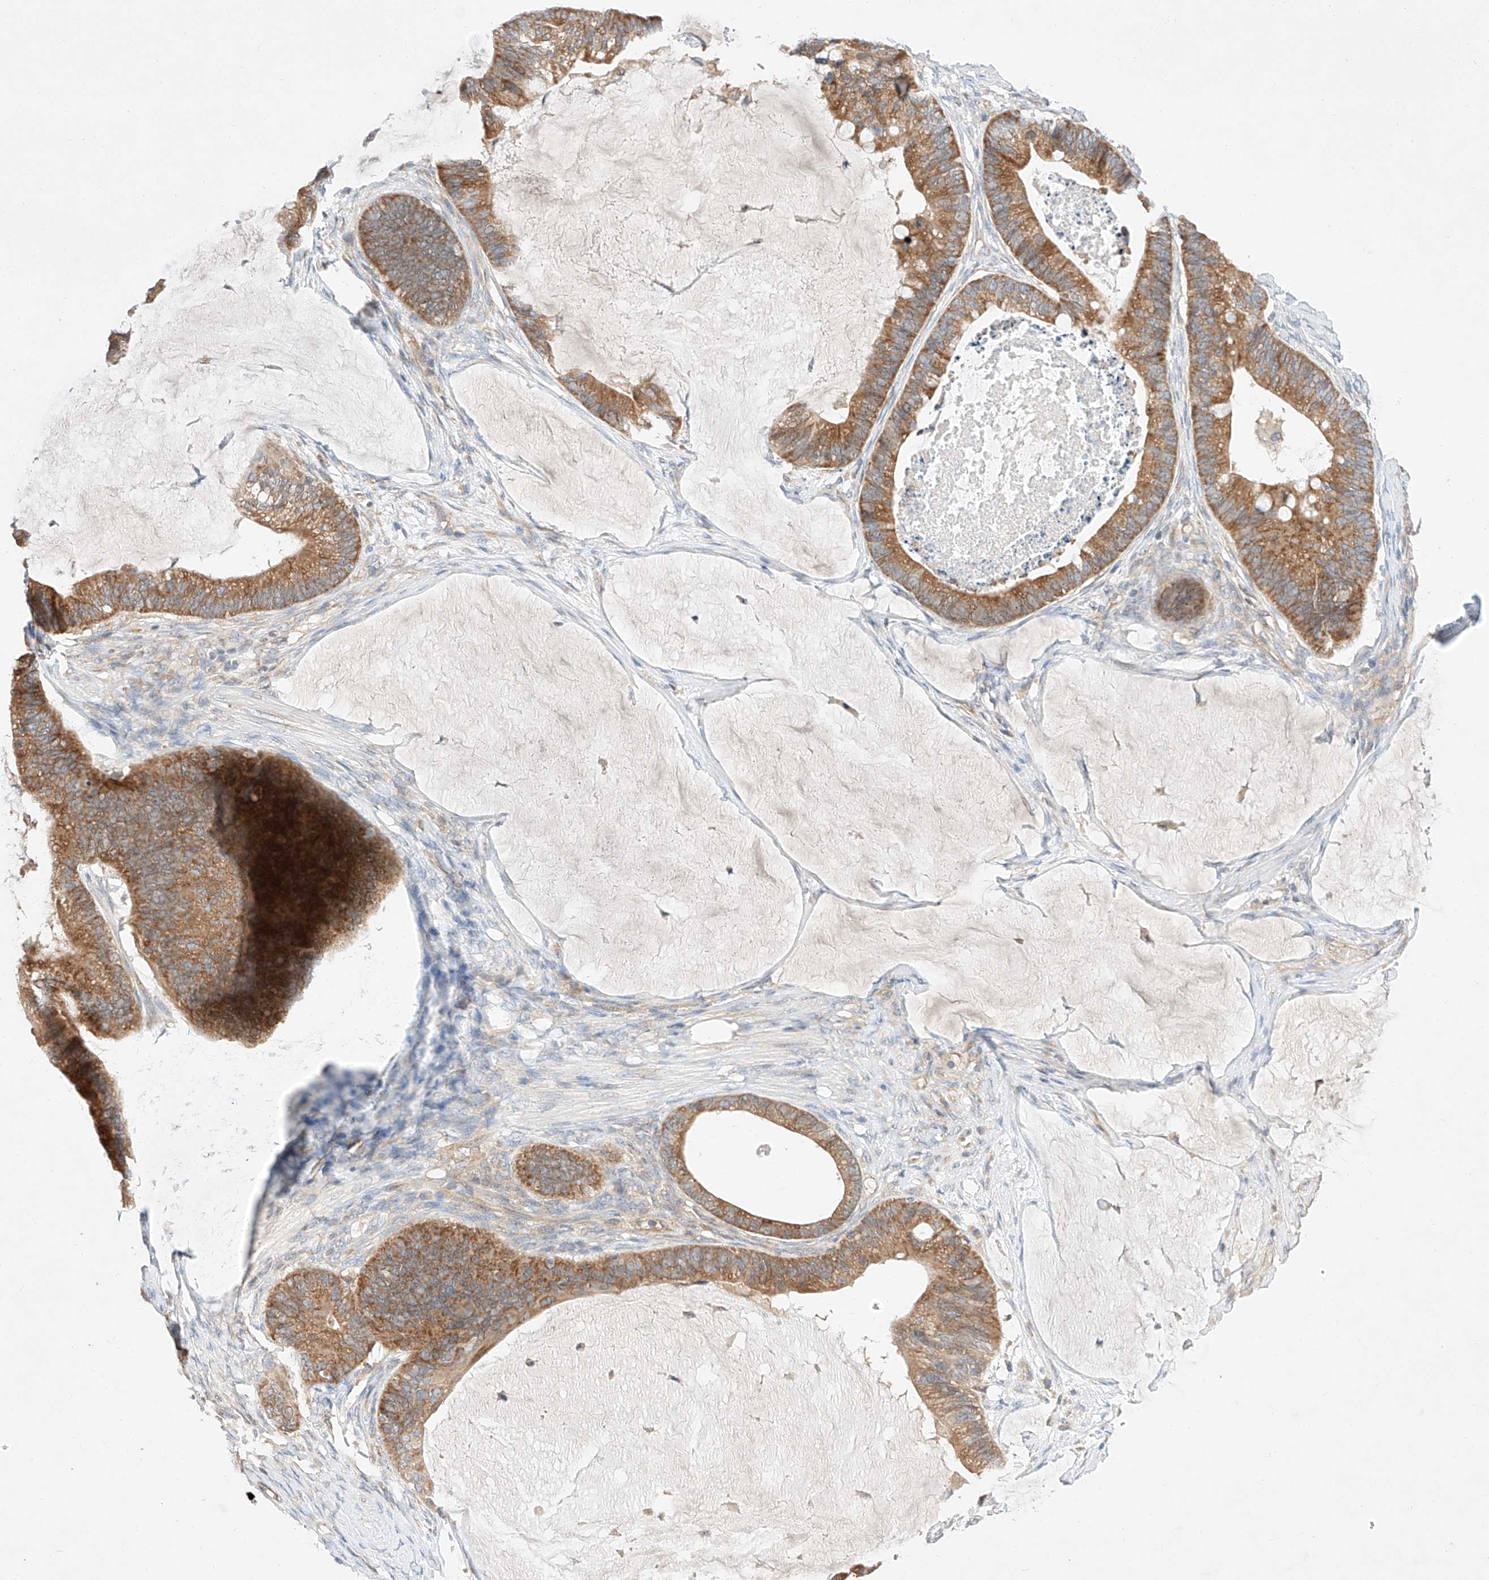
{"staining": {"intensity": "moderate", "quantity": ">75%", "location": "cytoplasmic/membranous"}, "tissue": "ovarian cancer", "cell_type": "Tumor cells", "image_type": "cancer", "snomed": [{"axis": "morphology", "description": "Cystadenocarcinoma, mucinous, NOS"}, {"axis": "topography", "description": "Ovary"}], "caption": "This is an image of IHC staining of ovarian cancer, which shows moderate positivity in the cytoplasmic/membranous of tumor cells.", "gene": "C6orf118", "patient": {"sex": "female", "age": 61}}